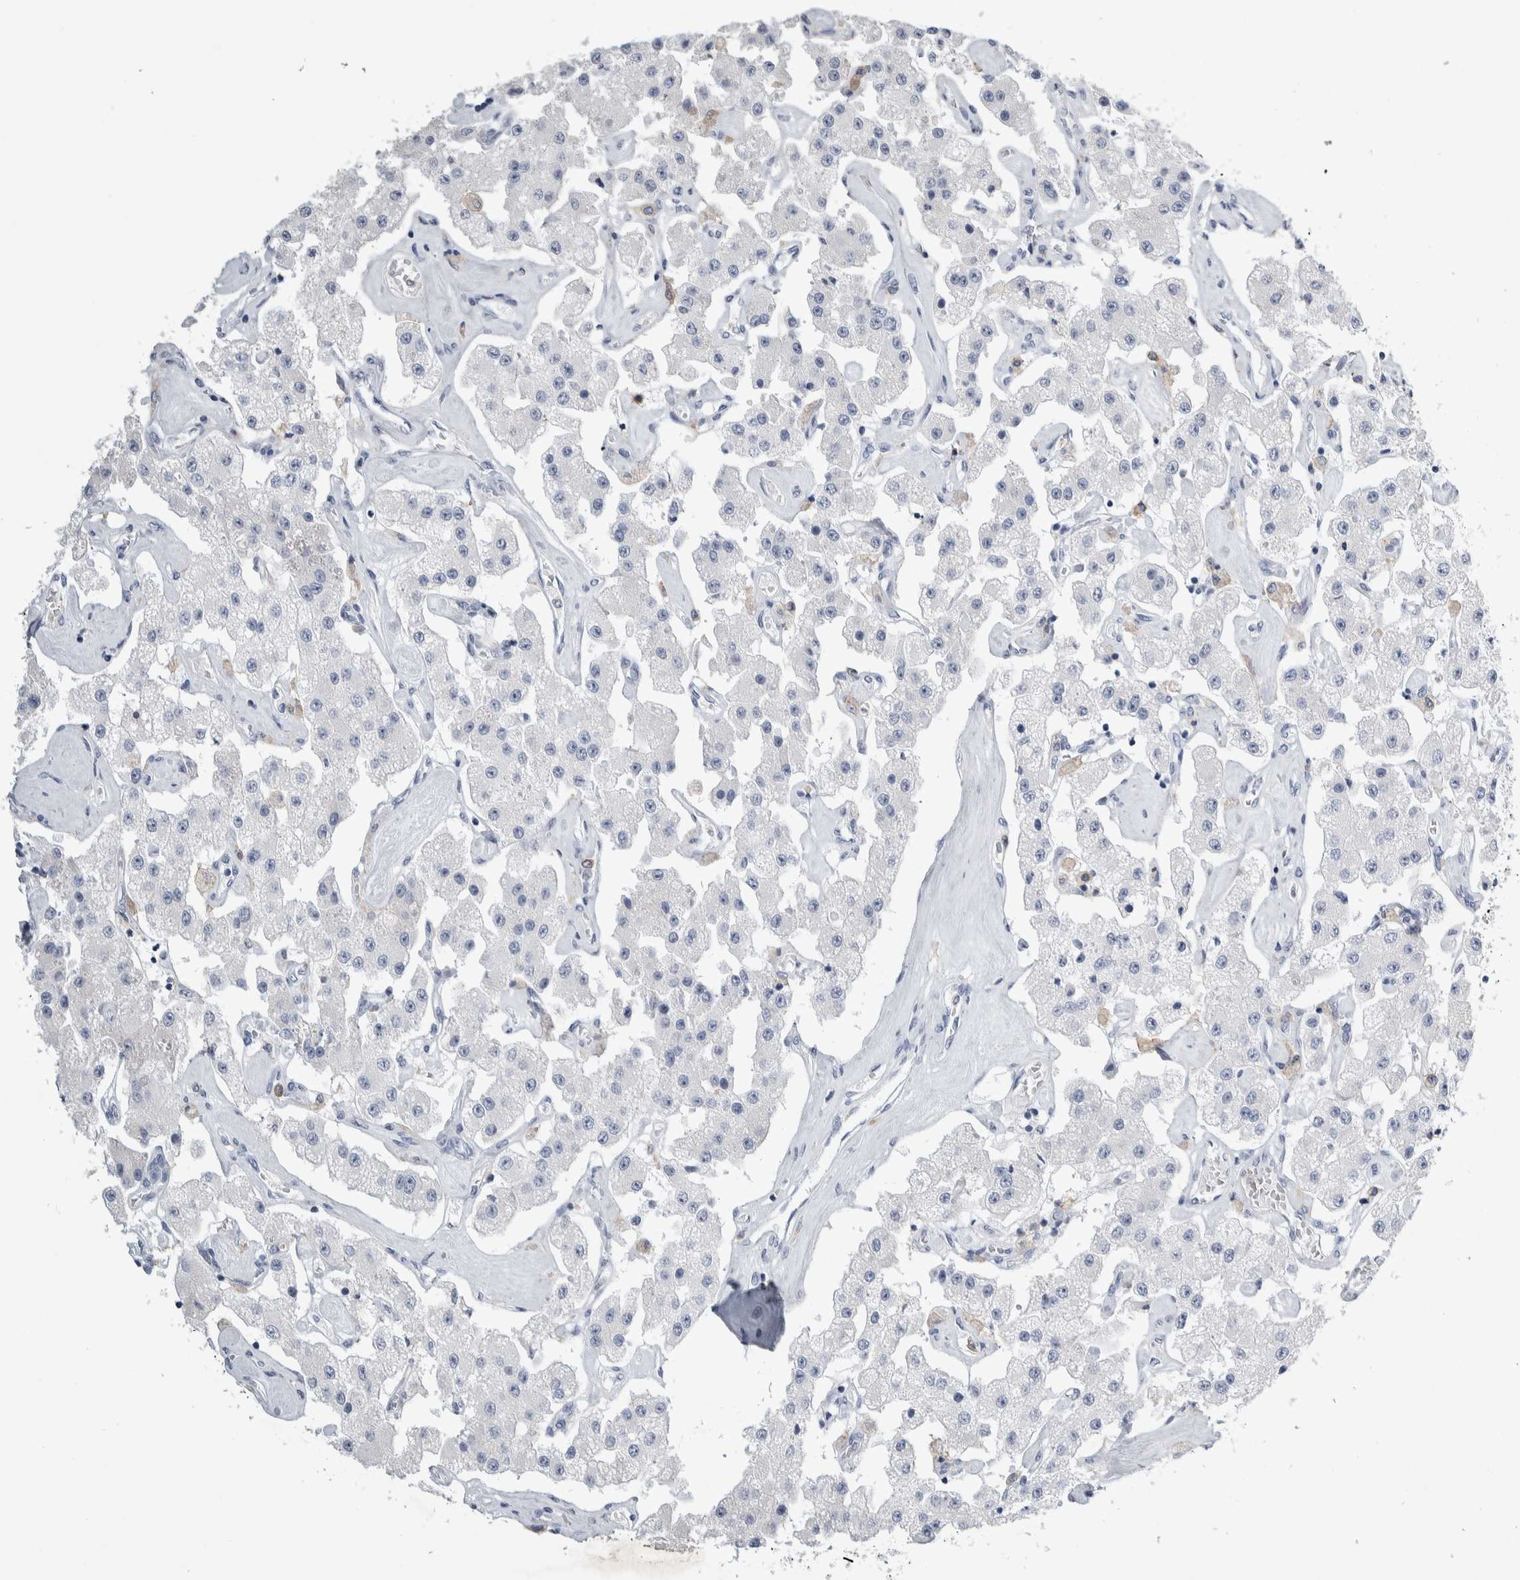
{"staining": {"intensity": "negative", "quantity": "none", "location": "none"}, "tissue": "carcinoid", "cell_type": "Tumor cells", "image_type": "cancer", "snomed": [{"axis": "morphology", "description": "Carcinoid, malignant, NOS"}, {"axis": "topography", "description": "Pancreas"}], "caption": "An image of human carcinoid is negative for staining in tumor cells.", "gene": "SKAP2", "patient": {"sex": "male", "age": 41}}